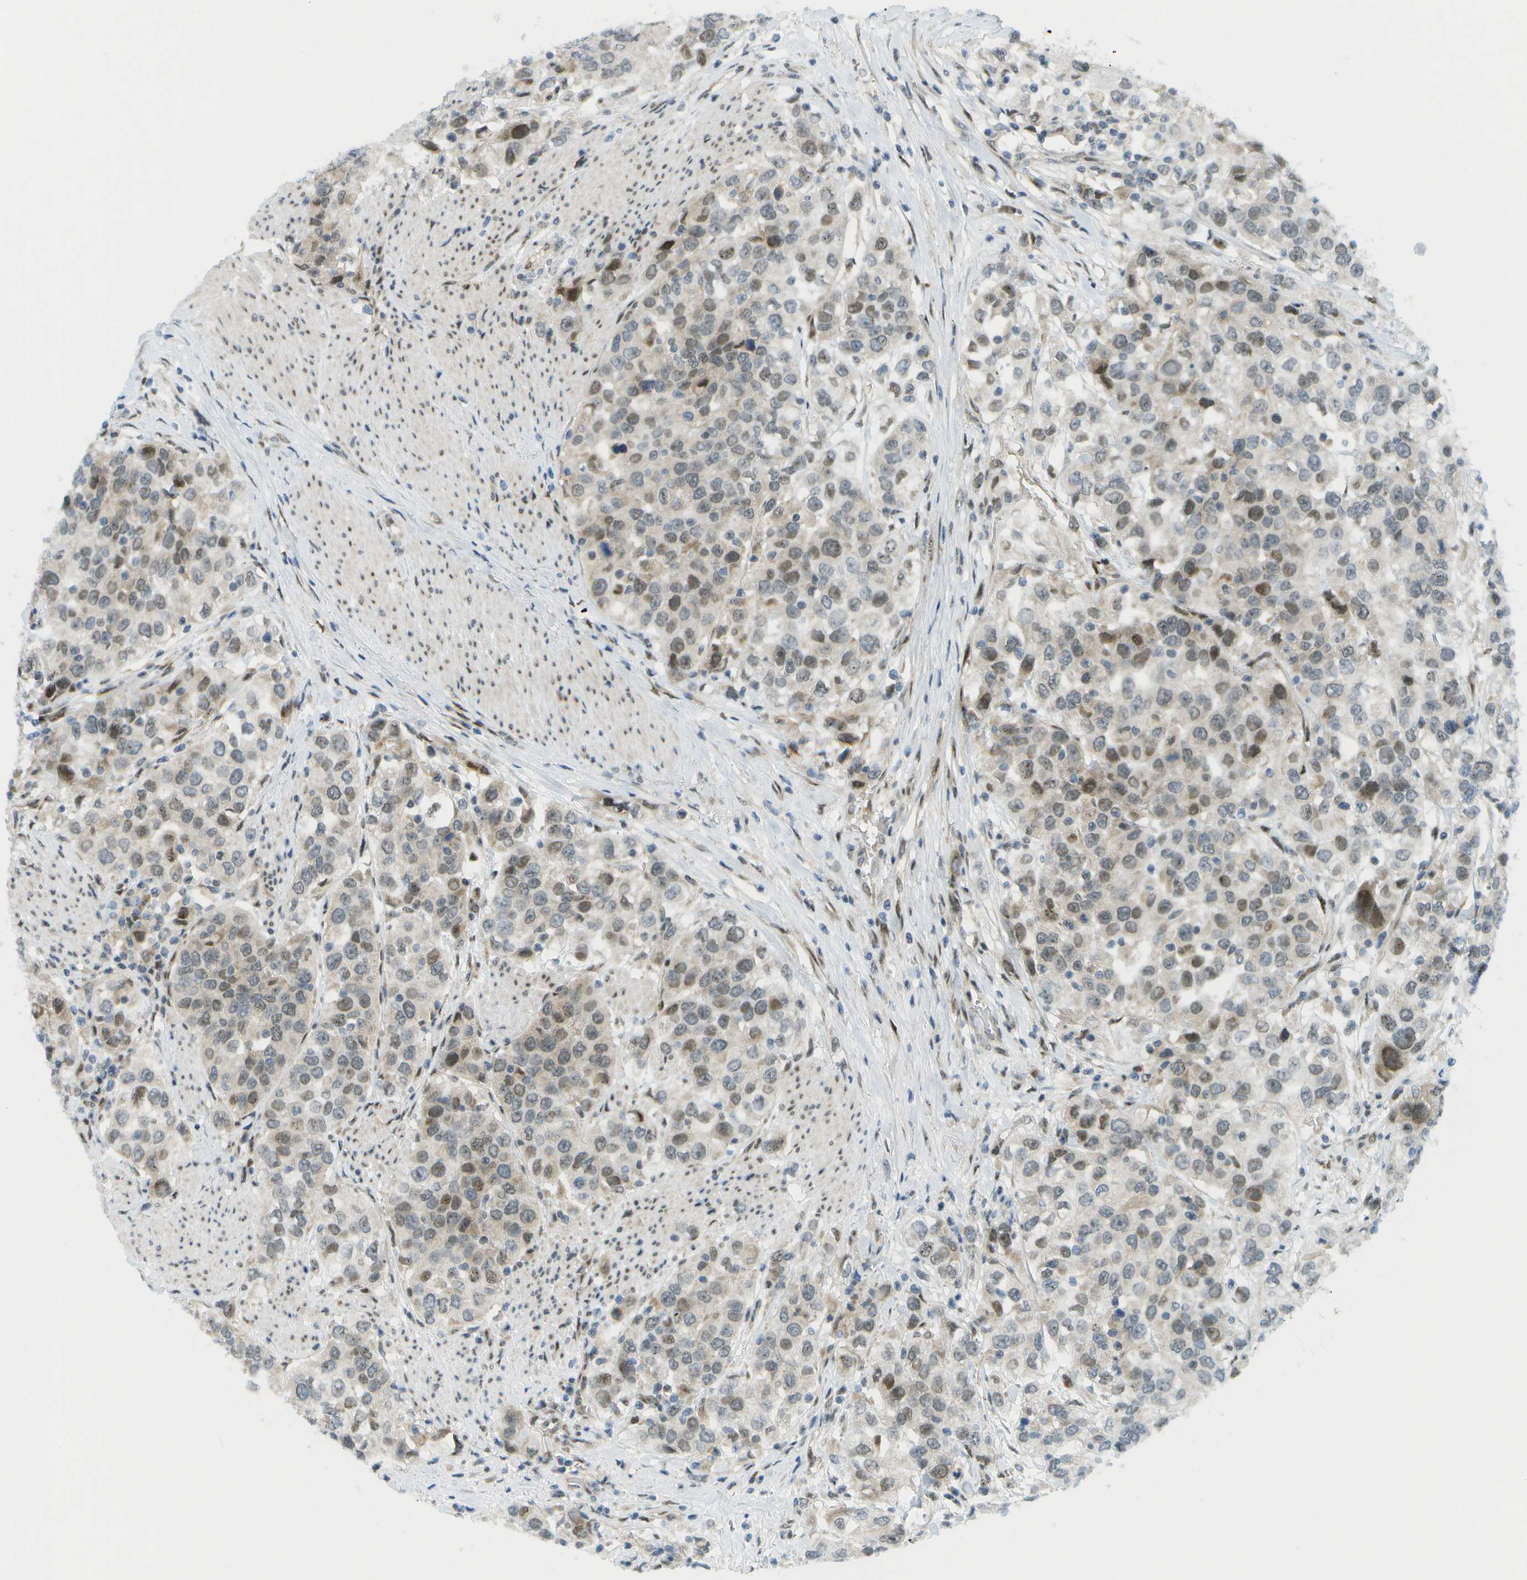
{"staining": {"intensity": "moderate", "quantity": "25%-75%", "location": "nuclear"}, "tissue": "urothelial cancer", "cell_type": "Tumor cells", "image_type": "cancer", "snomed": [{"axis": "morphology", "description": "Urothelial carcinoma, High grade"}, {"axis": "topography", "description": "Urinary bladder"}], "caption": "Tumor cells exhibit medium levels of moderate nuclear staining in about 25%-75% of cells in urothelial carcinoma (high-grade).", "gene": "CACNB4", "patient": {"sex": "female", "age": 80}}